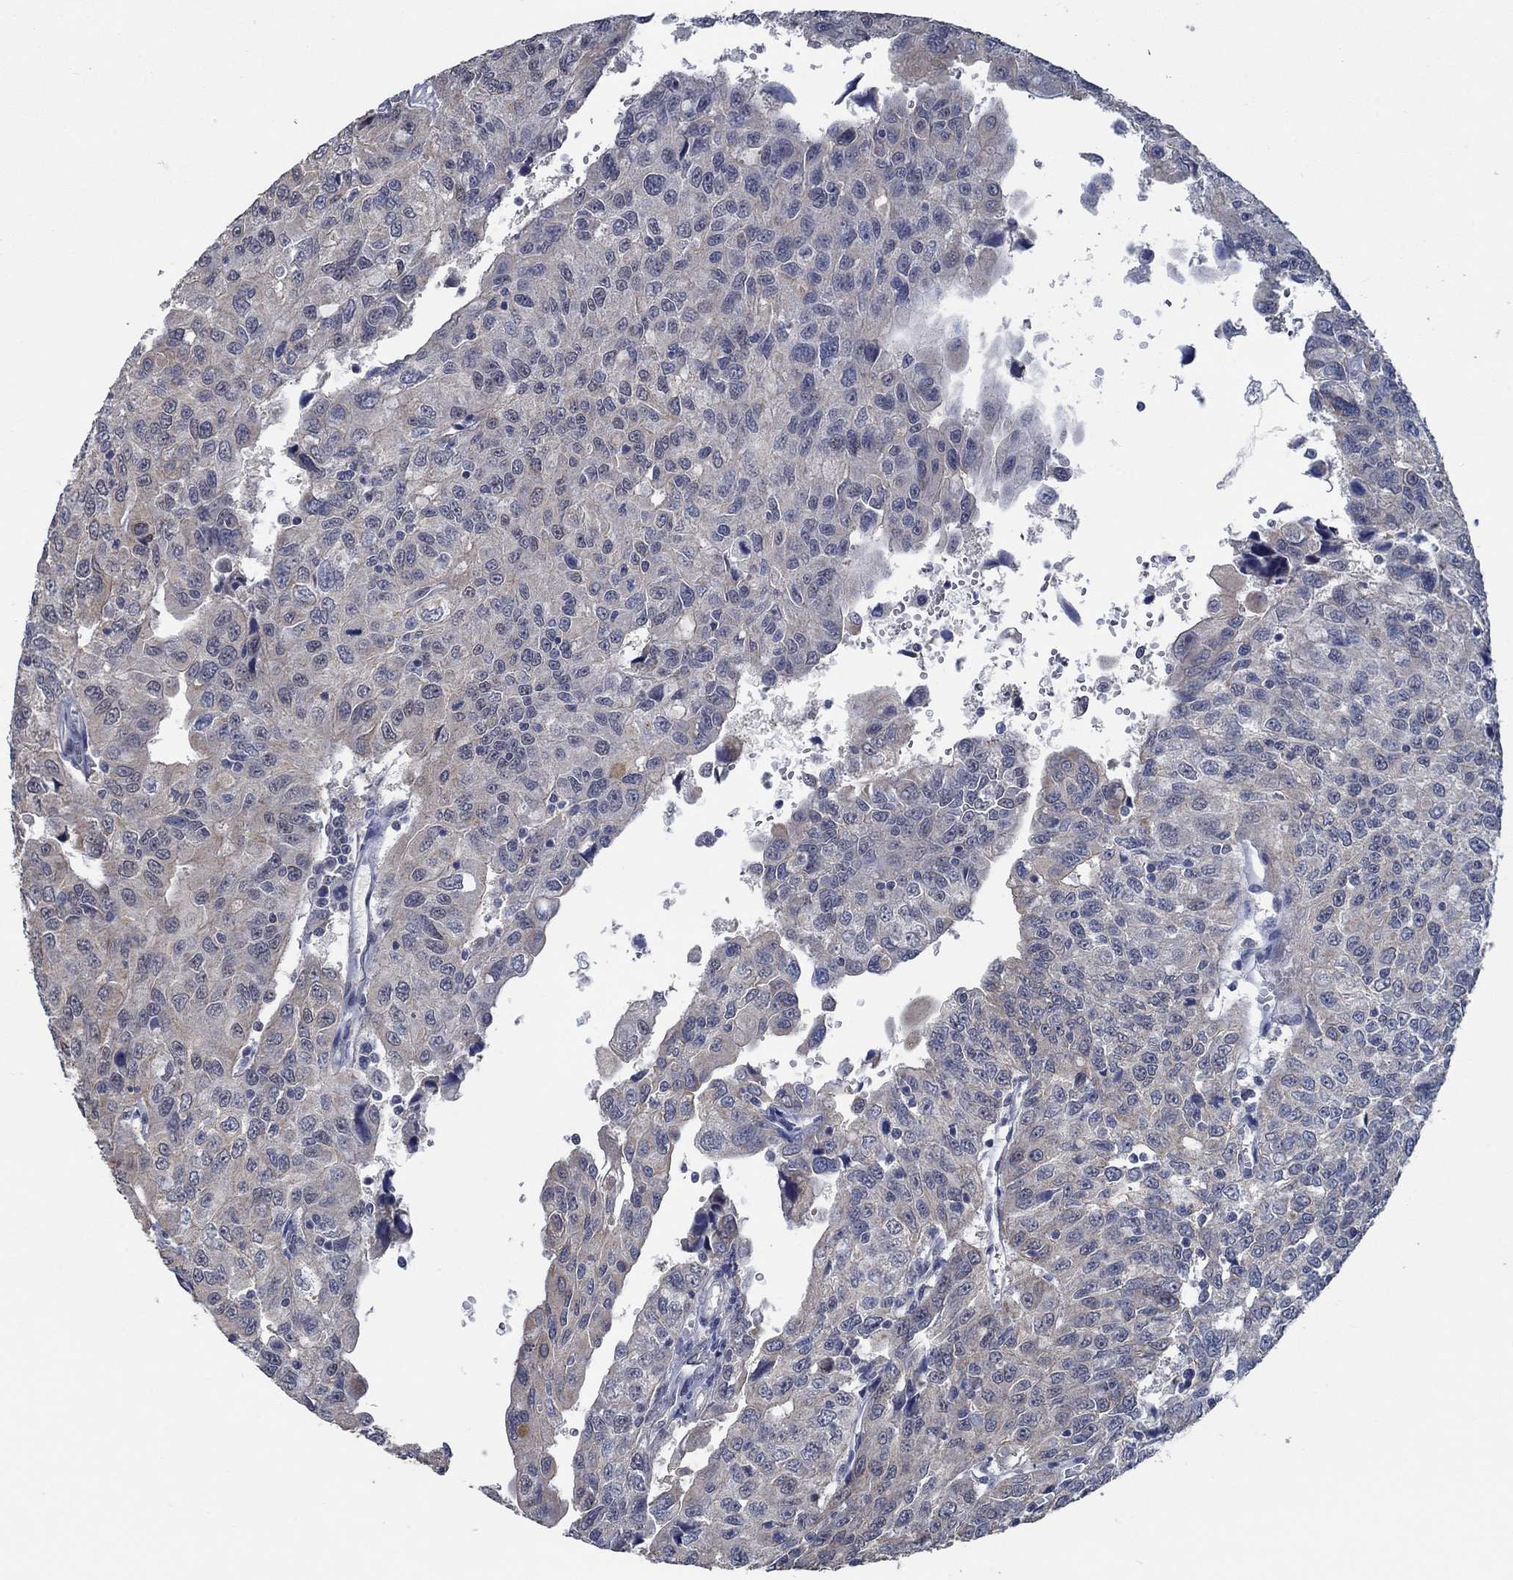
{"staining": {"intensity": "weak", "quantity": "<25%", "location": "cytoplasmic/membranous"}, "tissue": "urothelial cancer", "cell_type": "Tumor cells", "image_type": "cancer", "snomed": [{"axis": "morphology", "description": "Urothelial carcinoma, NOS"}, {"axis": "morphology", "description": "Urothelial carcinoma, High grade"}, {"axis": "topography", "description": "Urinary bladder"}], "caption": "Tumor cells show no significant protein positivity in urothelial cancer.", "gene": "OBSCN", "patient": {"sex": "female", "age": 73}}